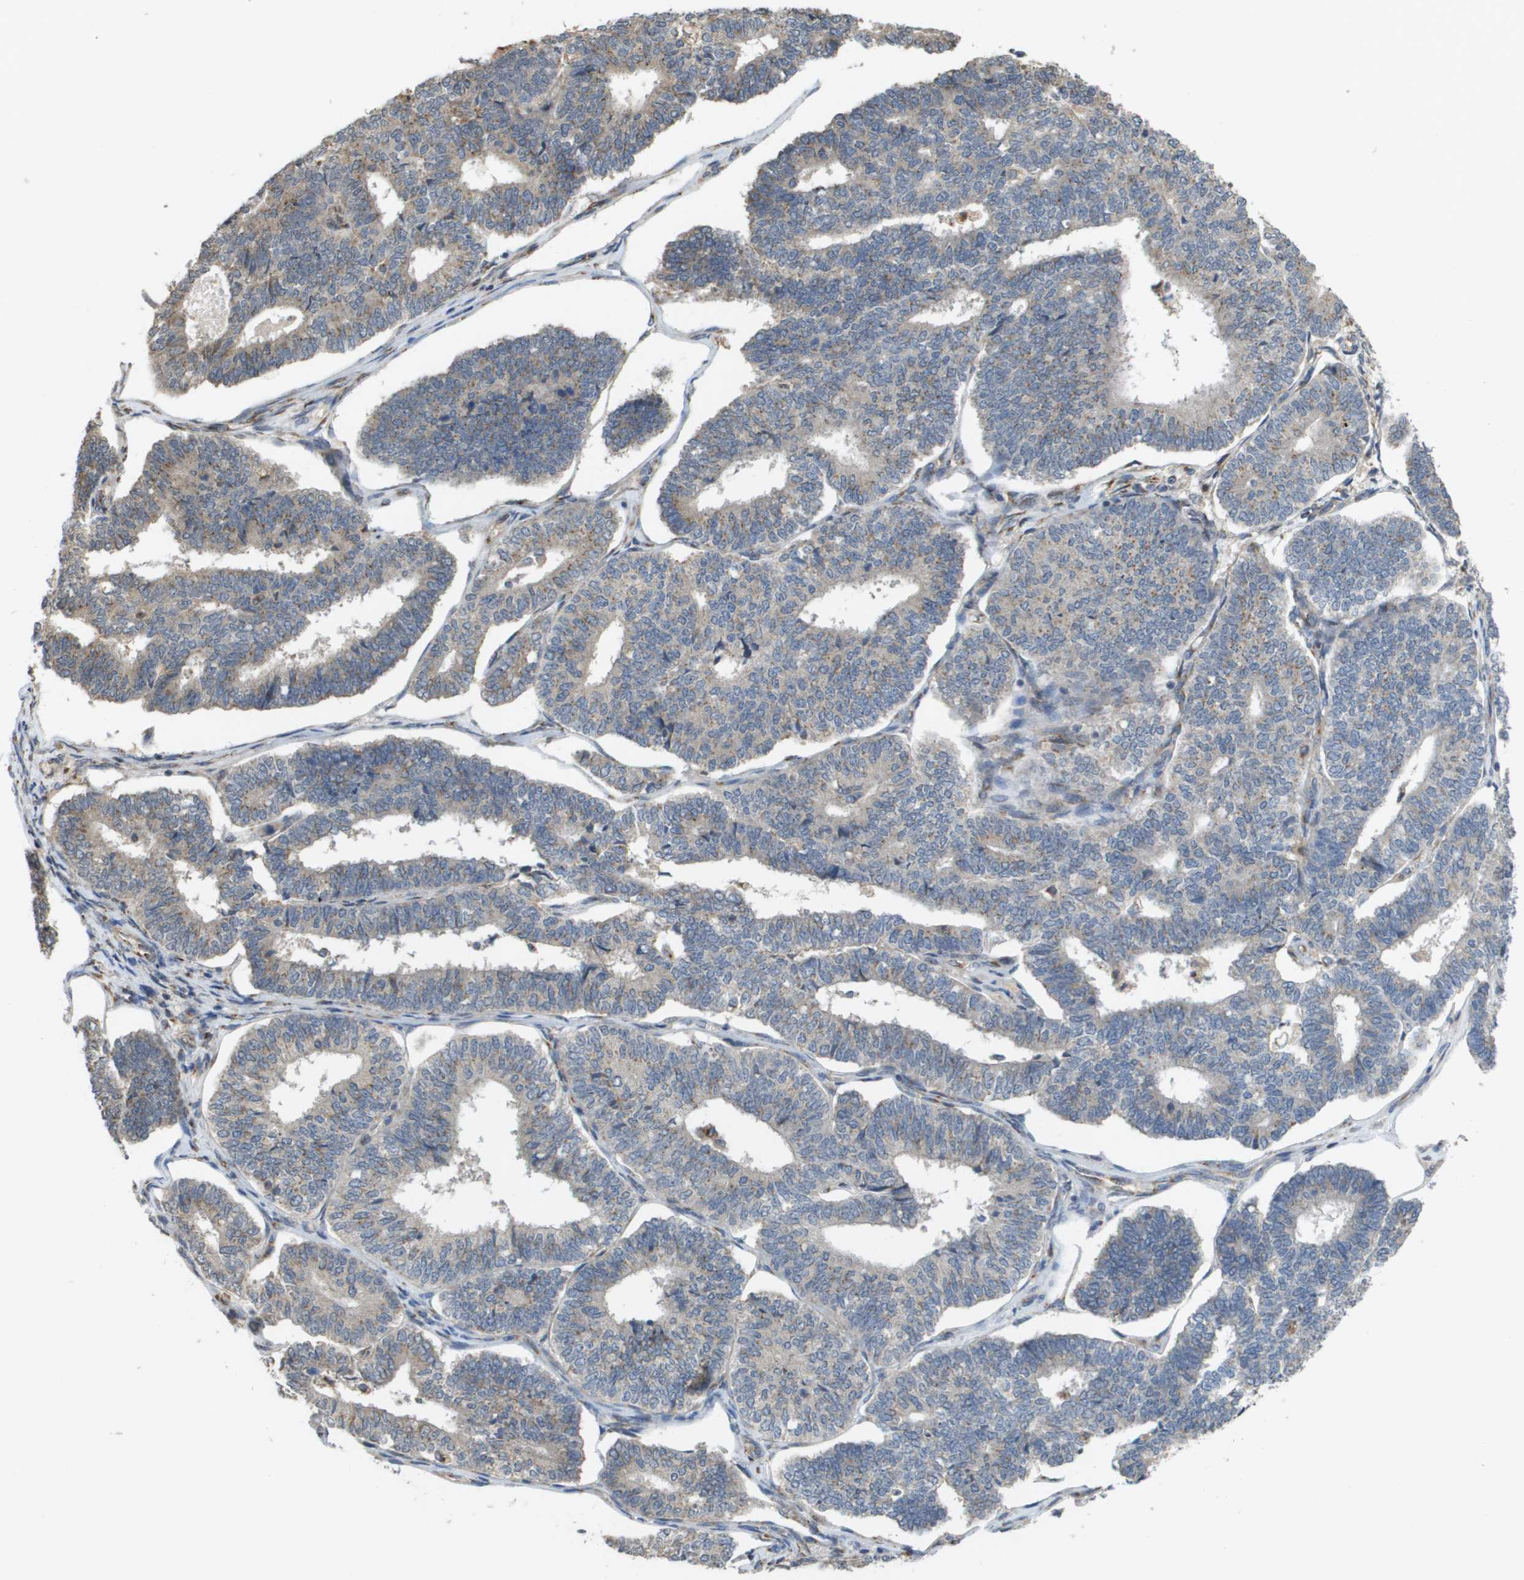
{"staining": {"intensity": "weak", "quantity": "<25%", "location": "cytoplasmic/membranous"}, "tissue": "endometrial cancer", "cell_type": "Tumor cells", "image_type": "cancer", "snomed": [{"axis": "morphology", "description": "Adenocarcinoma, NOS"}, {"axis": "topography", "description": "Endometrium"}], "caption": "IHC histopathology image of human endometrial cancer stained for a protein (brown), which displays no positivity in tumor cells.", "gene": "PCK1", "patient": {"sex": "female", "age": 70}}